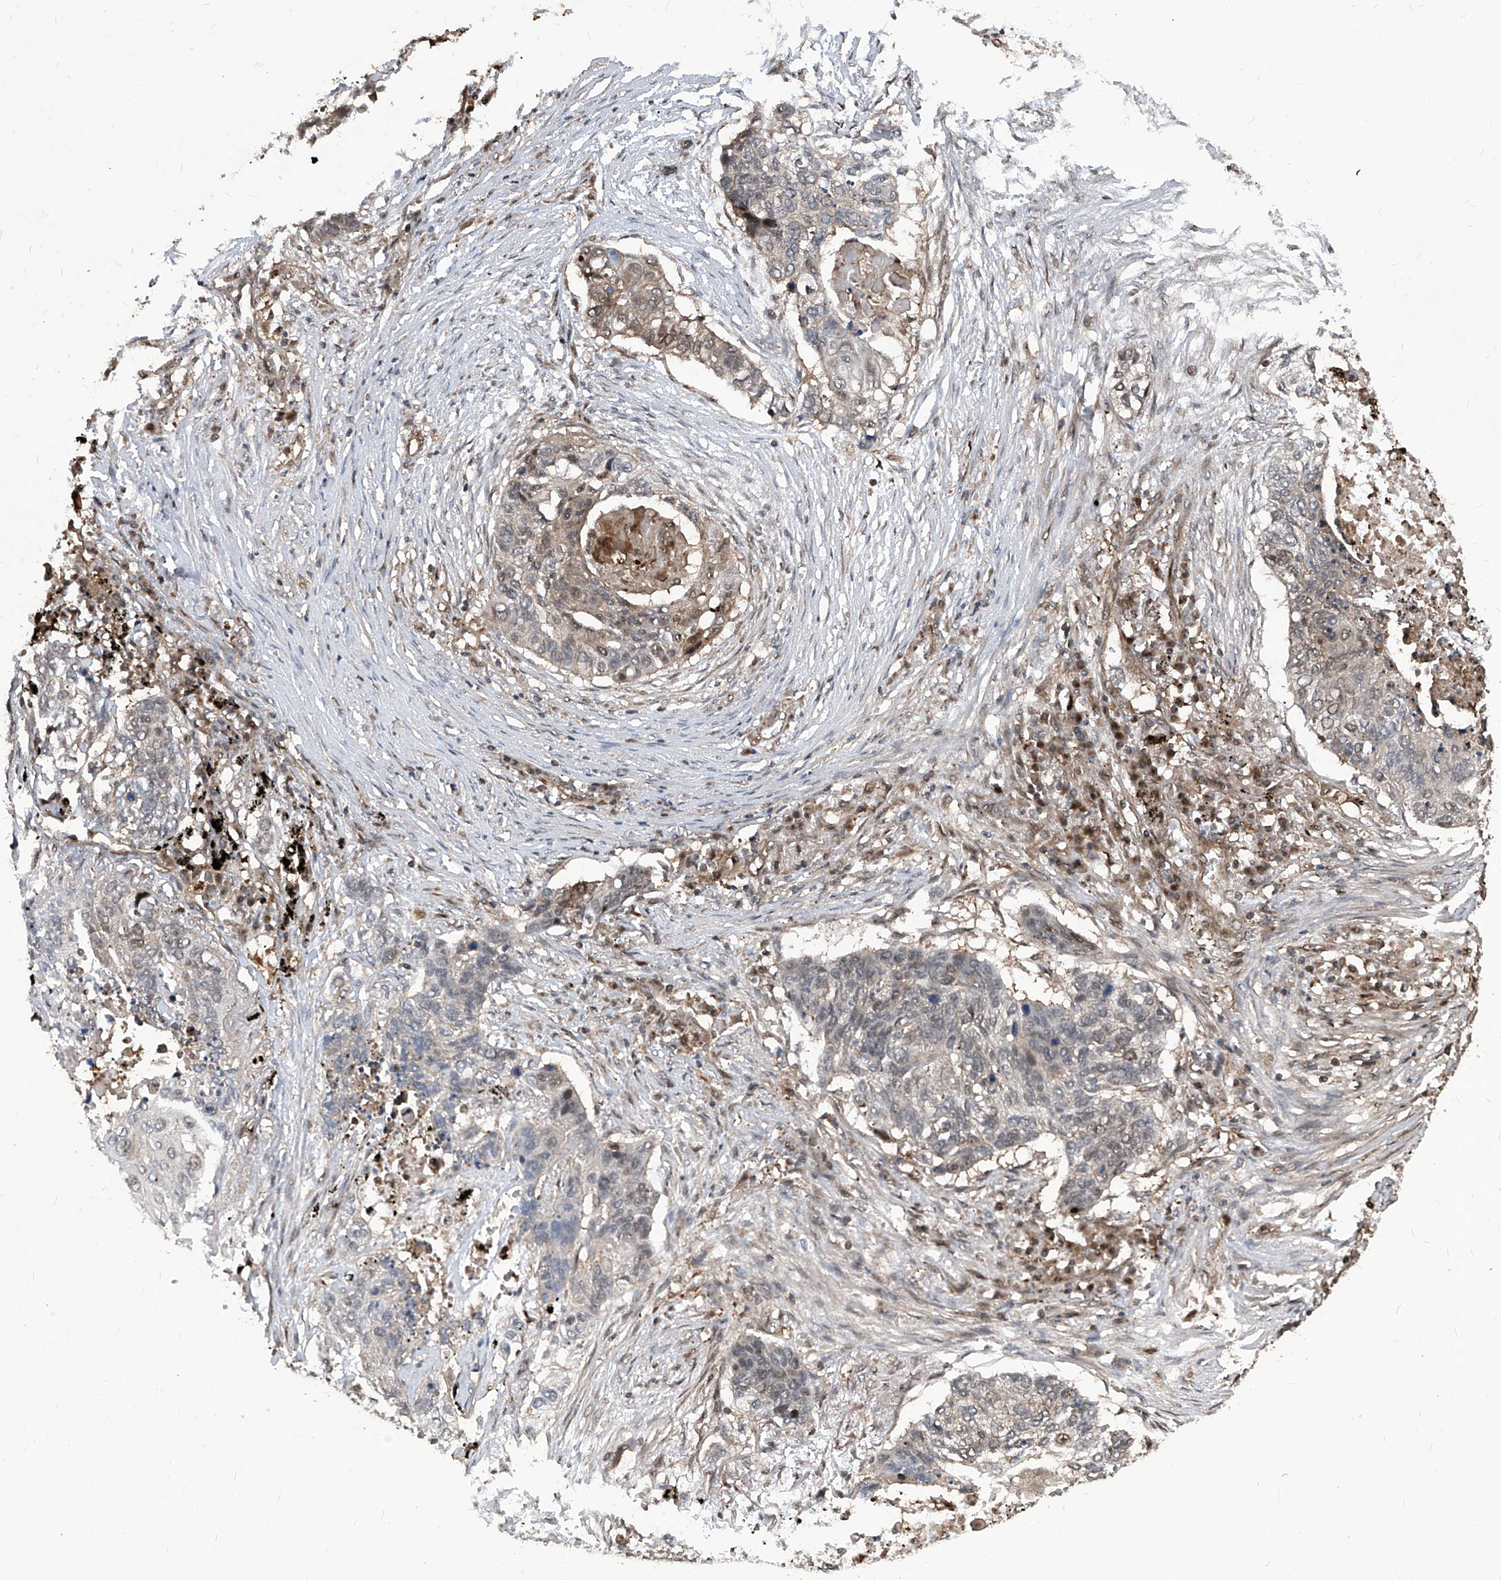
{"staining": {"intensity": "weak", "quantity": "<25%", "location": "cytoplasmic/membranous"}, "tissue": "lung cancer", "cell_type": "Tumor cells", "image_type": "cancer", "snomed": [{"axis": "morphology", "description": "Squamous cell carcinoma, NOS"}, {"axis": "topography", "description": "Lung"}], "caption": "IHC of human squamous cell carcinoma (lung) shows no staining in tumor cells.", "gene": "PSMB1", "patient": {"sex": "female", "age": 63}}